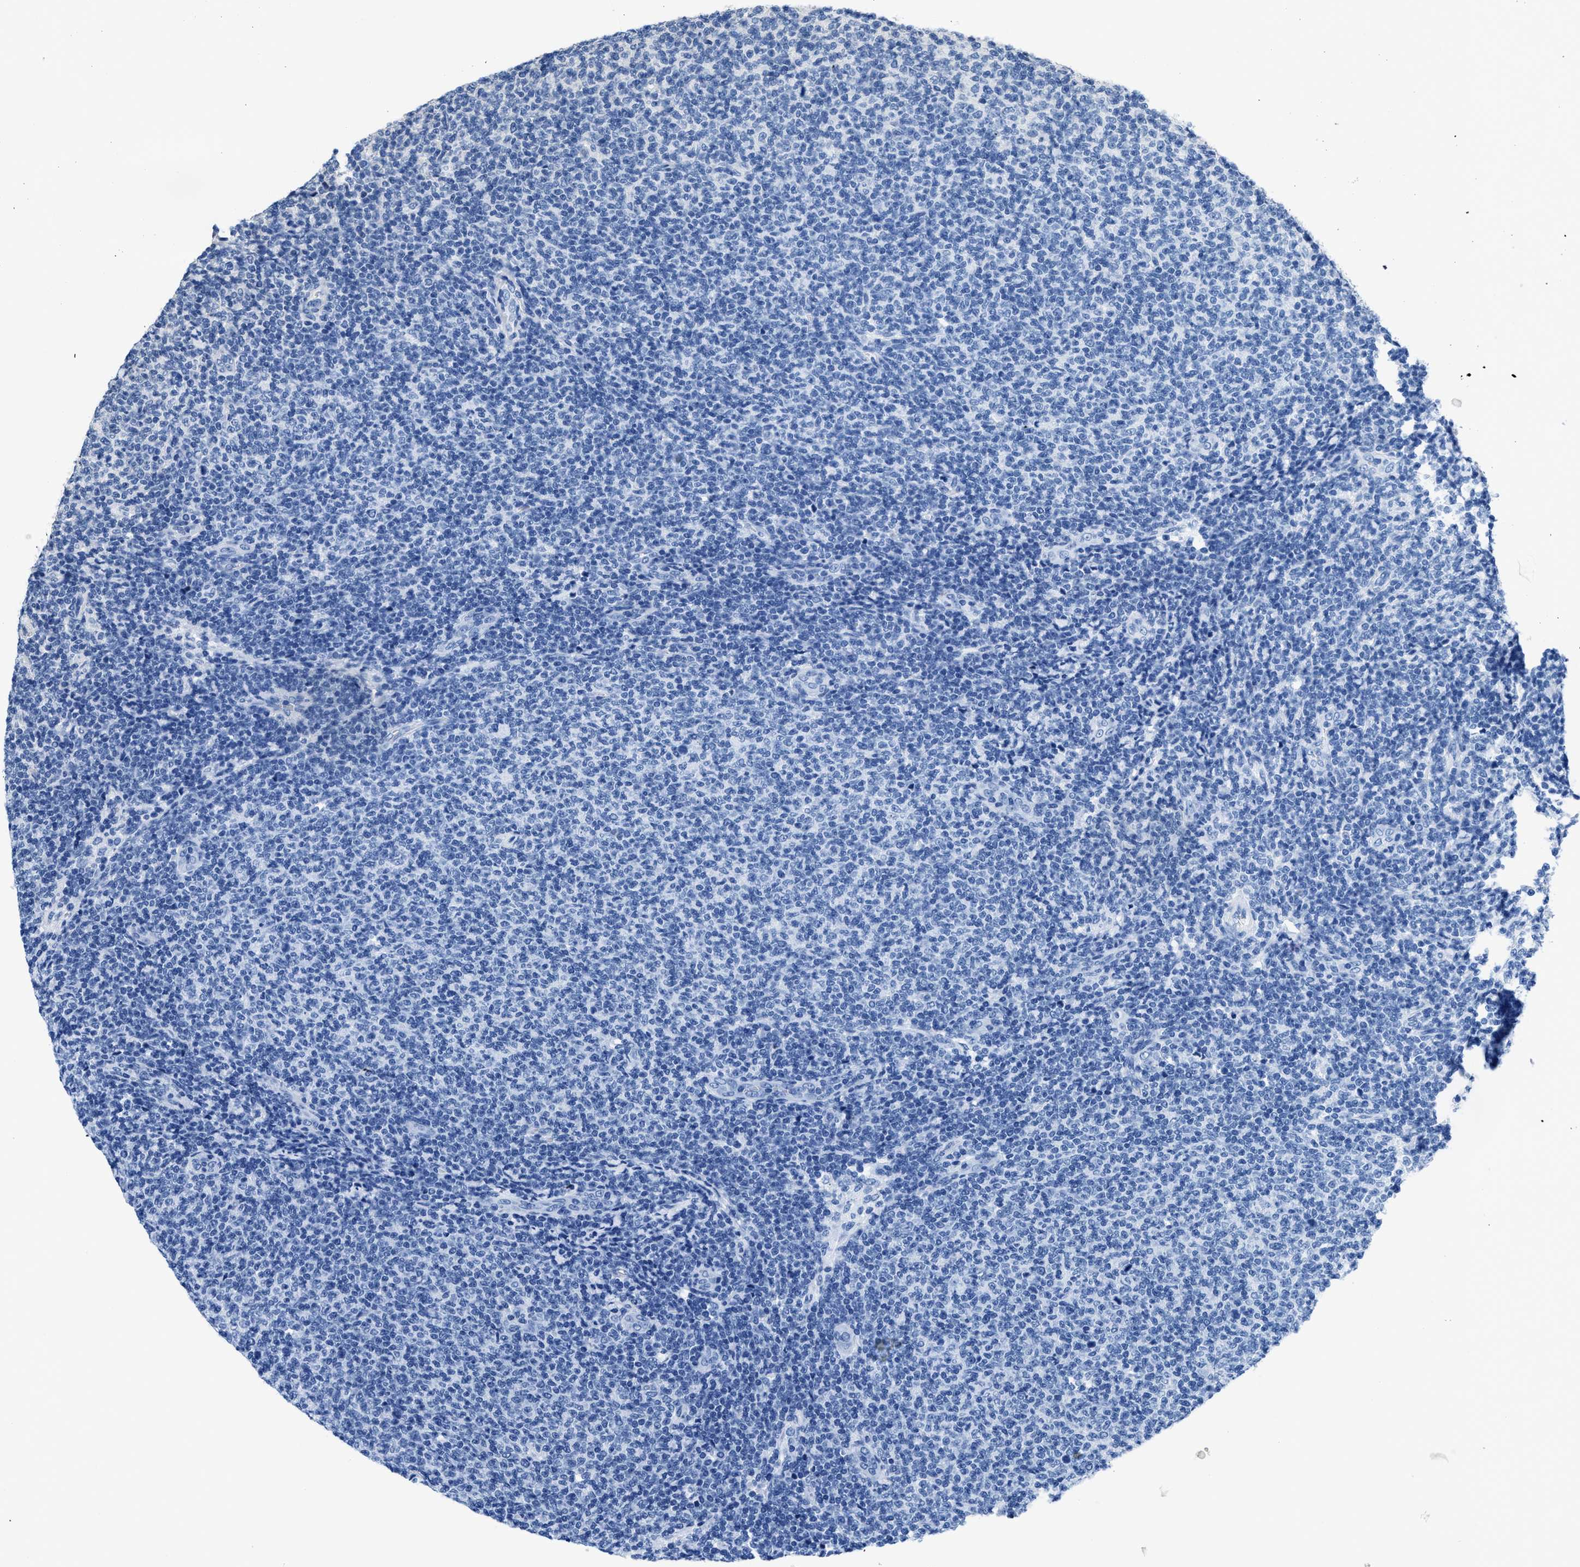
{"staining": {"intensity": "negative", "quantity": "none", "location": "none"}, "tissue": "lymphoma", "cell_type": "Tumor cells", "image_type": "cancer", "snomed": [{"axis": "morphology", "description": "Malignant lymphoma, non-Hodgkin's type, Low grade"}, {"axis": "topography", "description": "Lymph node"}], "caption": "High magnification brightfield microscopy of low-grade malignant lymphoma, non-Hodgkin's type stained with DAB (brown) and counterstained with hematoxylin (blue): tumor cells show no significant staining. The staining was performed using DAB (3,3'-diaminobenzidine) to visualize the protein expression in brown, while the nuclei were stained in blue with hematoxylin (Magnification: 20x).", "gene": "CEP128", "patient": {"sex": "male", "age": 66}}